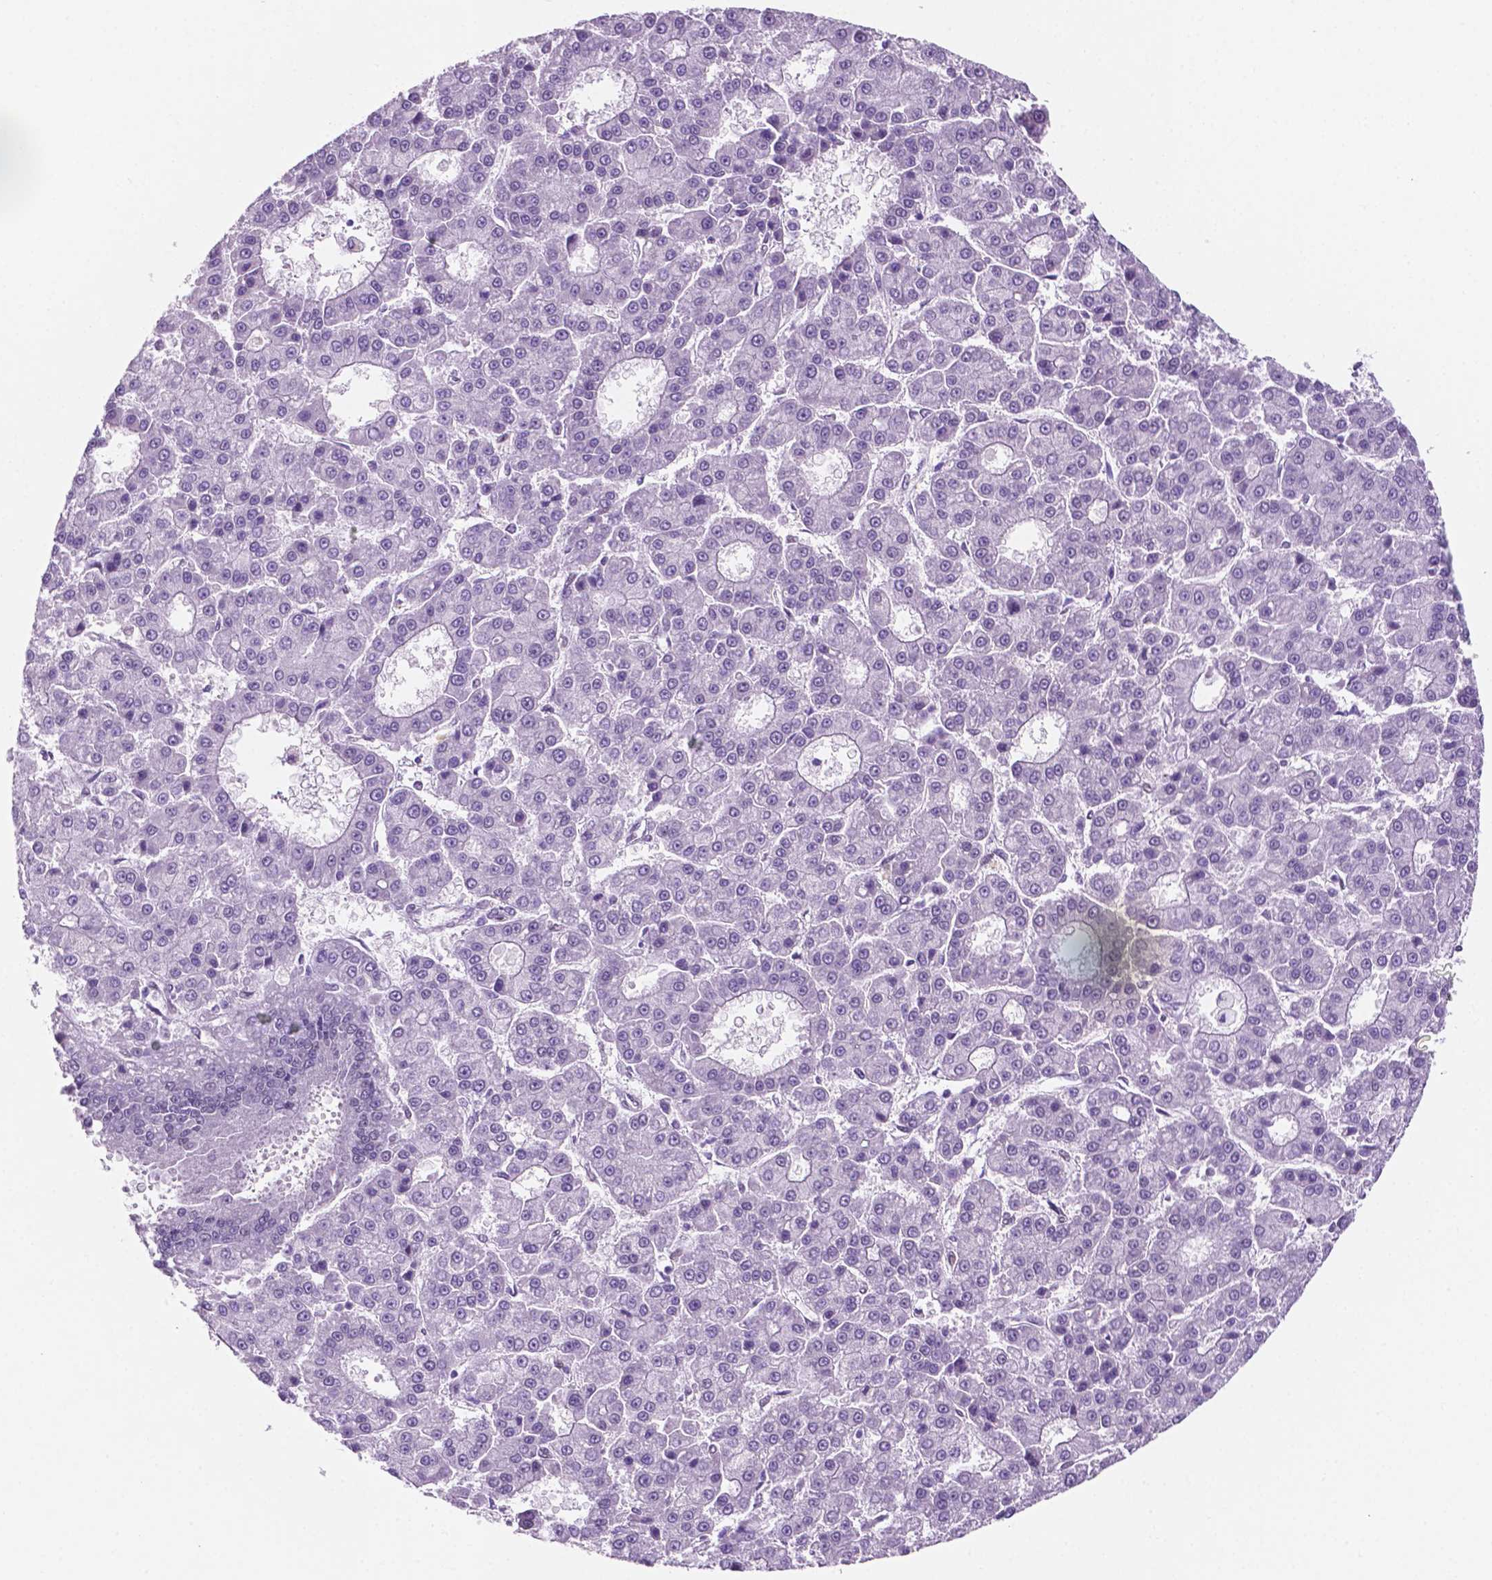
{"staining": {"intensity": "negative", "quantity": "none", "location": "none"}, "tissue": "liver cancer", "cell_type": "Tumor cells", "image_type": "cancer", "snomed": [{"axis": "morphology", "description": "Carcinoma, Hepatocellular, NOS"}, {"axis": "topography", "description": "Liver"}], "caption": "There is no significant positivity in tumor cells of hepatocellular carcinoma (liver).", "gene": "ERF", "patient": {"sex": "male", "age": 70}}